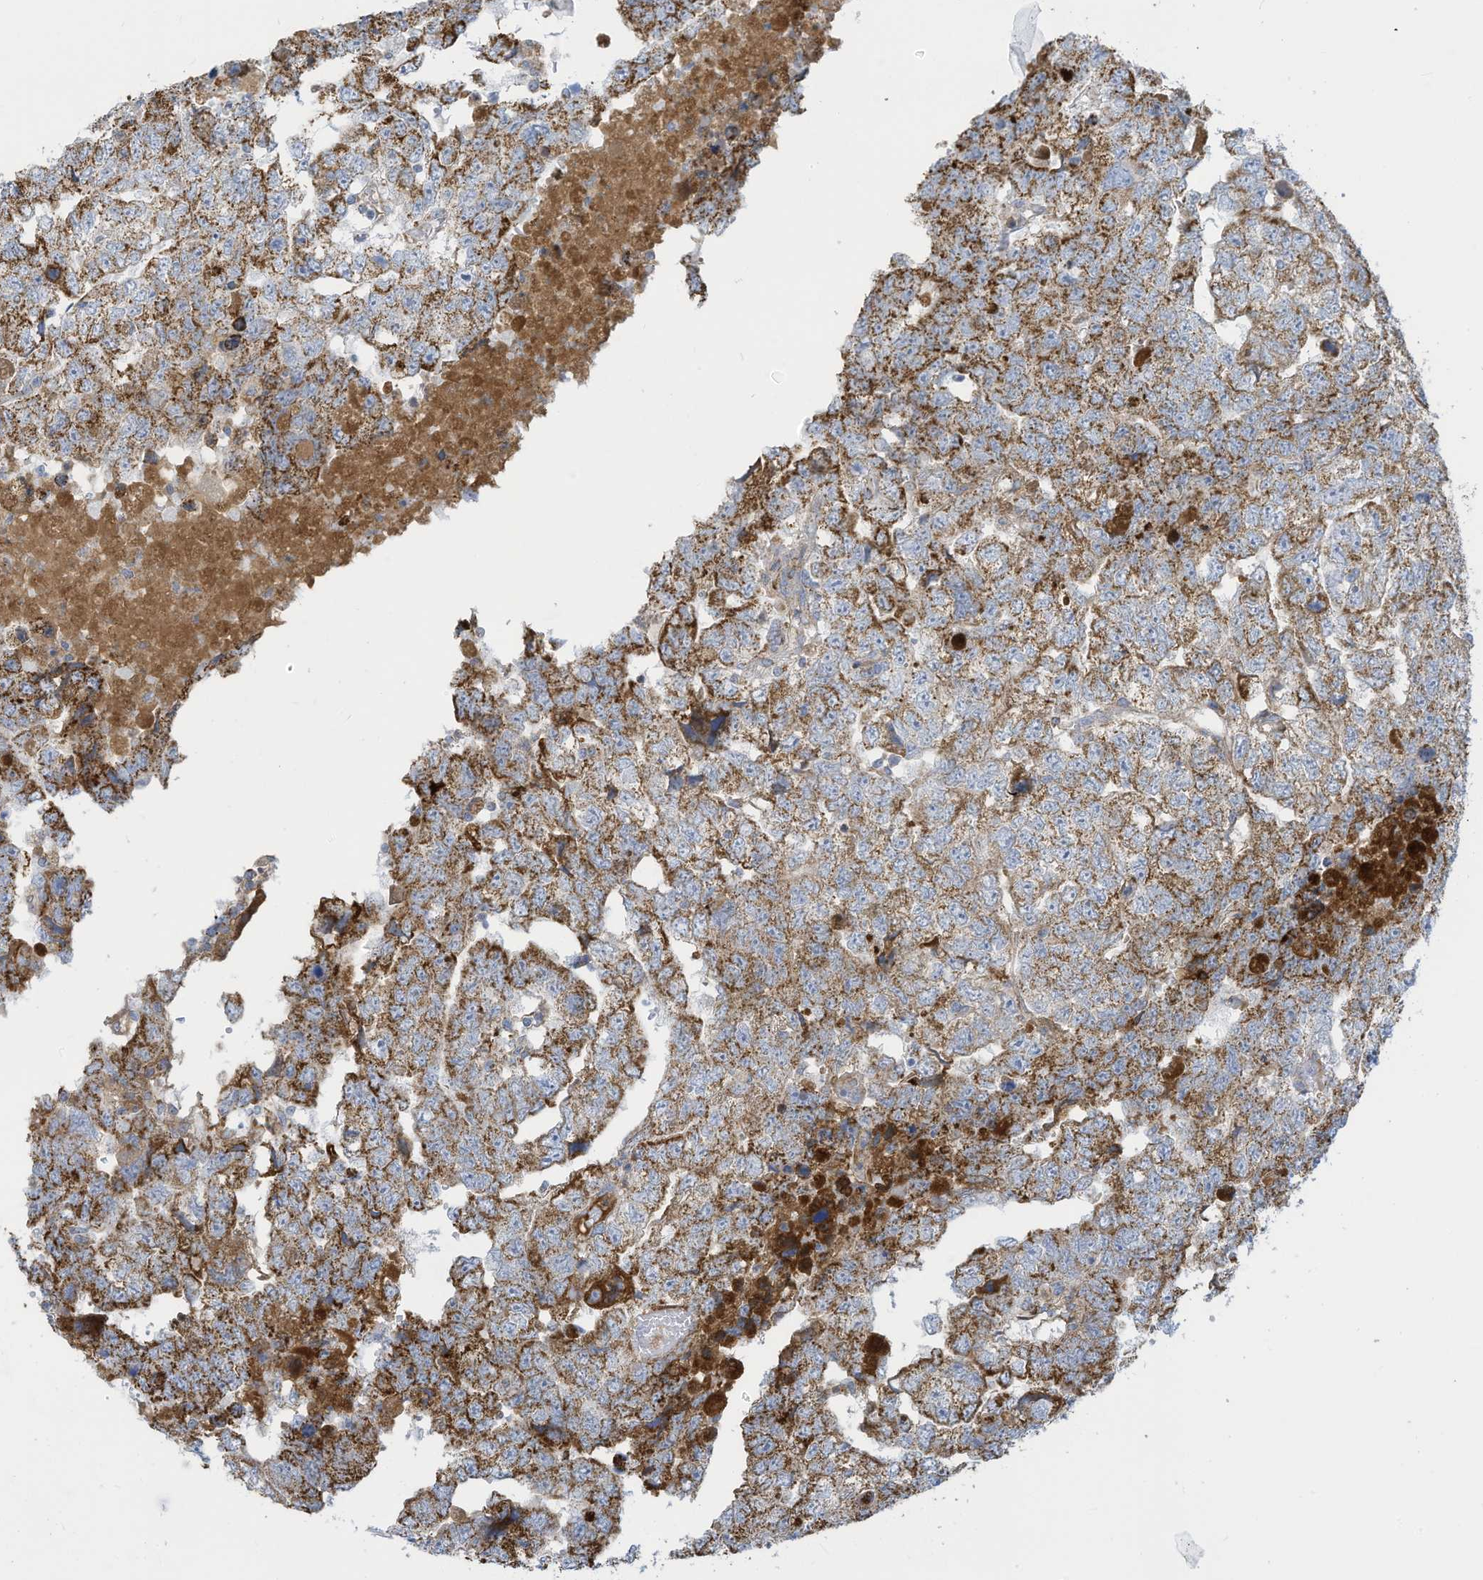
{"staining": {"intensity": "moderate", "quantity": ">75%", "location": "cytoplasmic/membranous"}, "tissue": "testis cancer", "cell_type": "Tumor cells", "image_type": "cancer", "snomed": [{"axis": "morphology", "description": "Carcinoma, Embryonal, NOS"}, {"axis": "topography", "description": "Testis"}], "caption": "Immunohistochemistry (IHC) photomicrograph of human testis cancer stained for a protein (brown), which exhibits medium levels of moderate cytoplasmic/membranous staining in approximately >75% of tumor cells.", "gene": "NLN", "patient": {"sex": "male", "age": 36}}